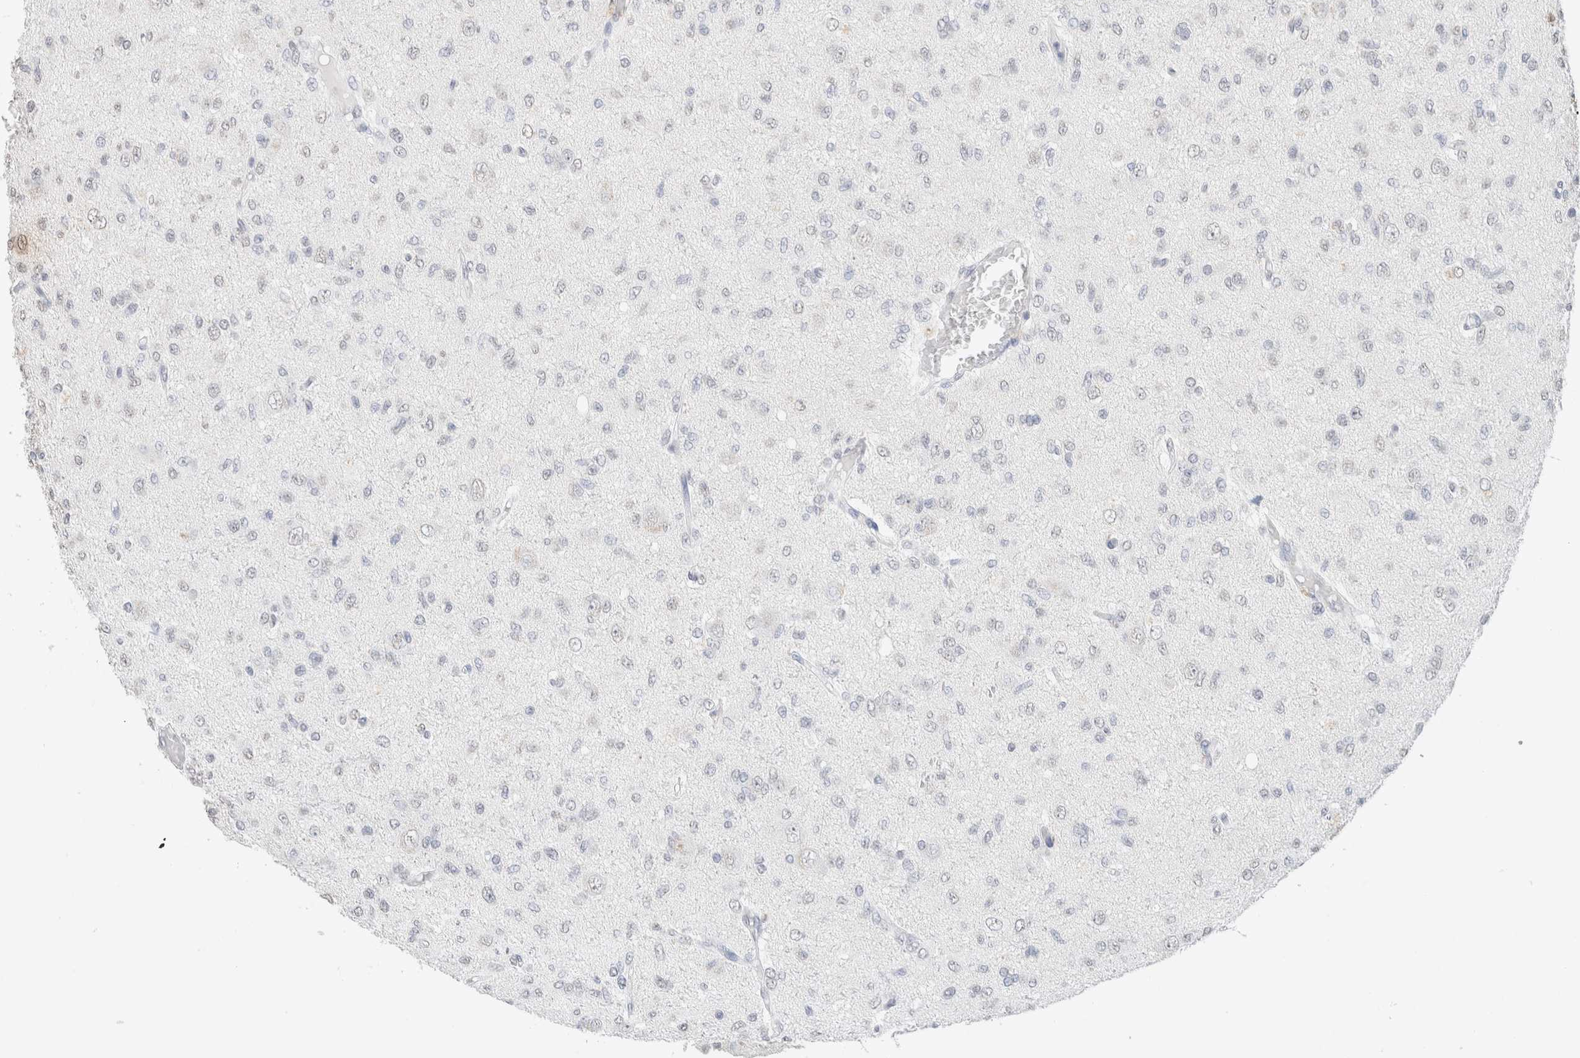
{"staining": {"intensity": "negative", "quantity": "none", "location": "none"}, "tissue": "glioma", "cell_type": "Tumor cells", "image_type": "cancer", "snomed": [{"axis": "morphology", "description": "Glioma, malignant, High grade"}, {"axis": "topography", "description": "Brain"}], "caption": "Glioma stained for a protein using IHC reveals no expression tumor cells.", "gene": "CD80", "patient": {"sex": "female", "age": 59}}